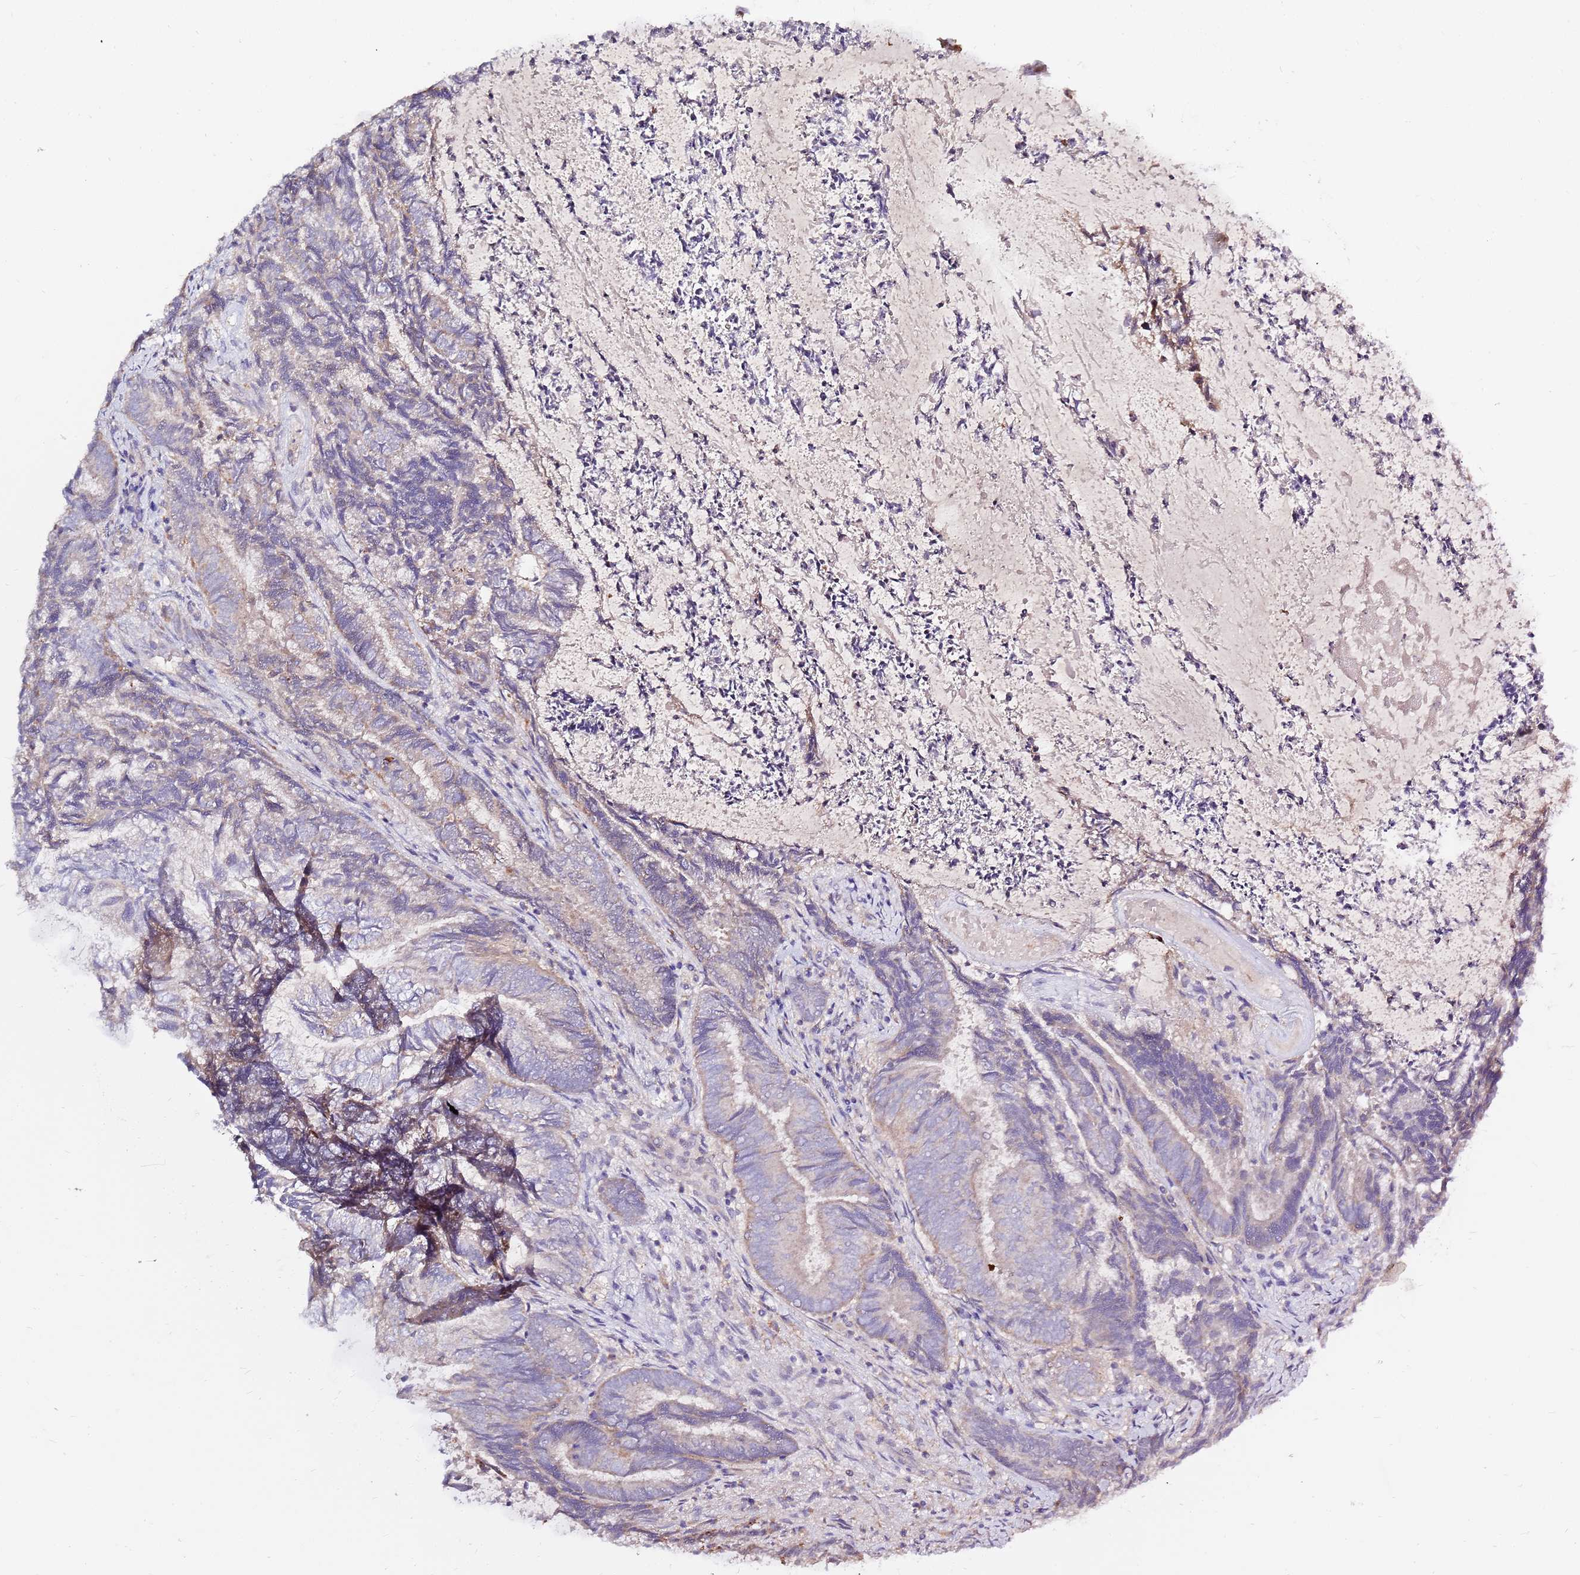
{"staining": {"intensity": "negative", "quantity": "none", "location": "none"}, "tissue": "endometrial cancer", "cell_type": "Tumor cells", "image_type": "cancer", "snomed": [{"axis": "morphology", "description": "Adenocarcinoma, NOS"}, {"axis": "topography", "description": "Endometrium"}], "caption": "Image shows no significant protein staining in tumor cells of endometrial cancer (adenocarcinoma). (Stains: DAB (3,3'-diaminobenzidine) immunohistochemistry (IHC) with hematoxylin counter stain, Microscopy: brightfield microscopy at high magnification).", "gene": "EVA1B", "patient": {"sex": "female", "age": 80}}